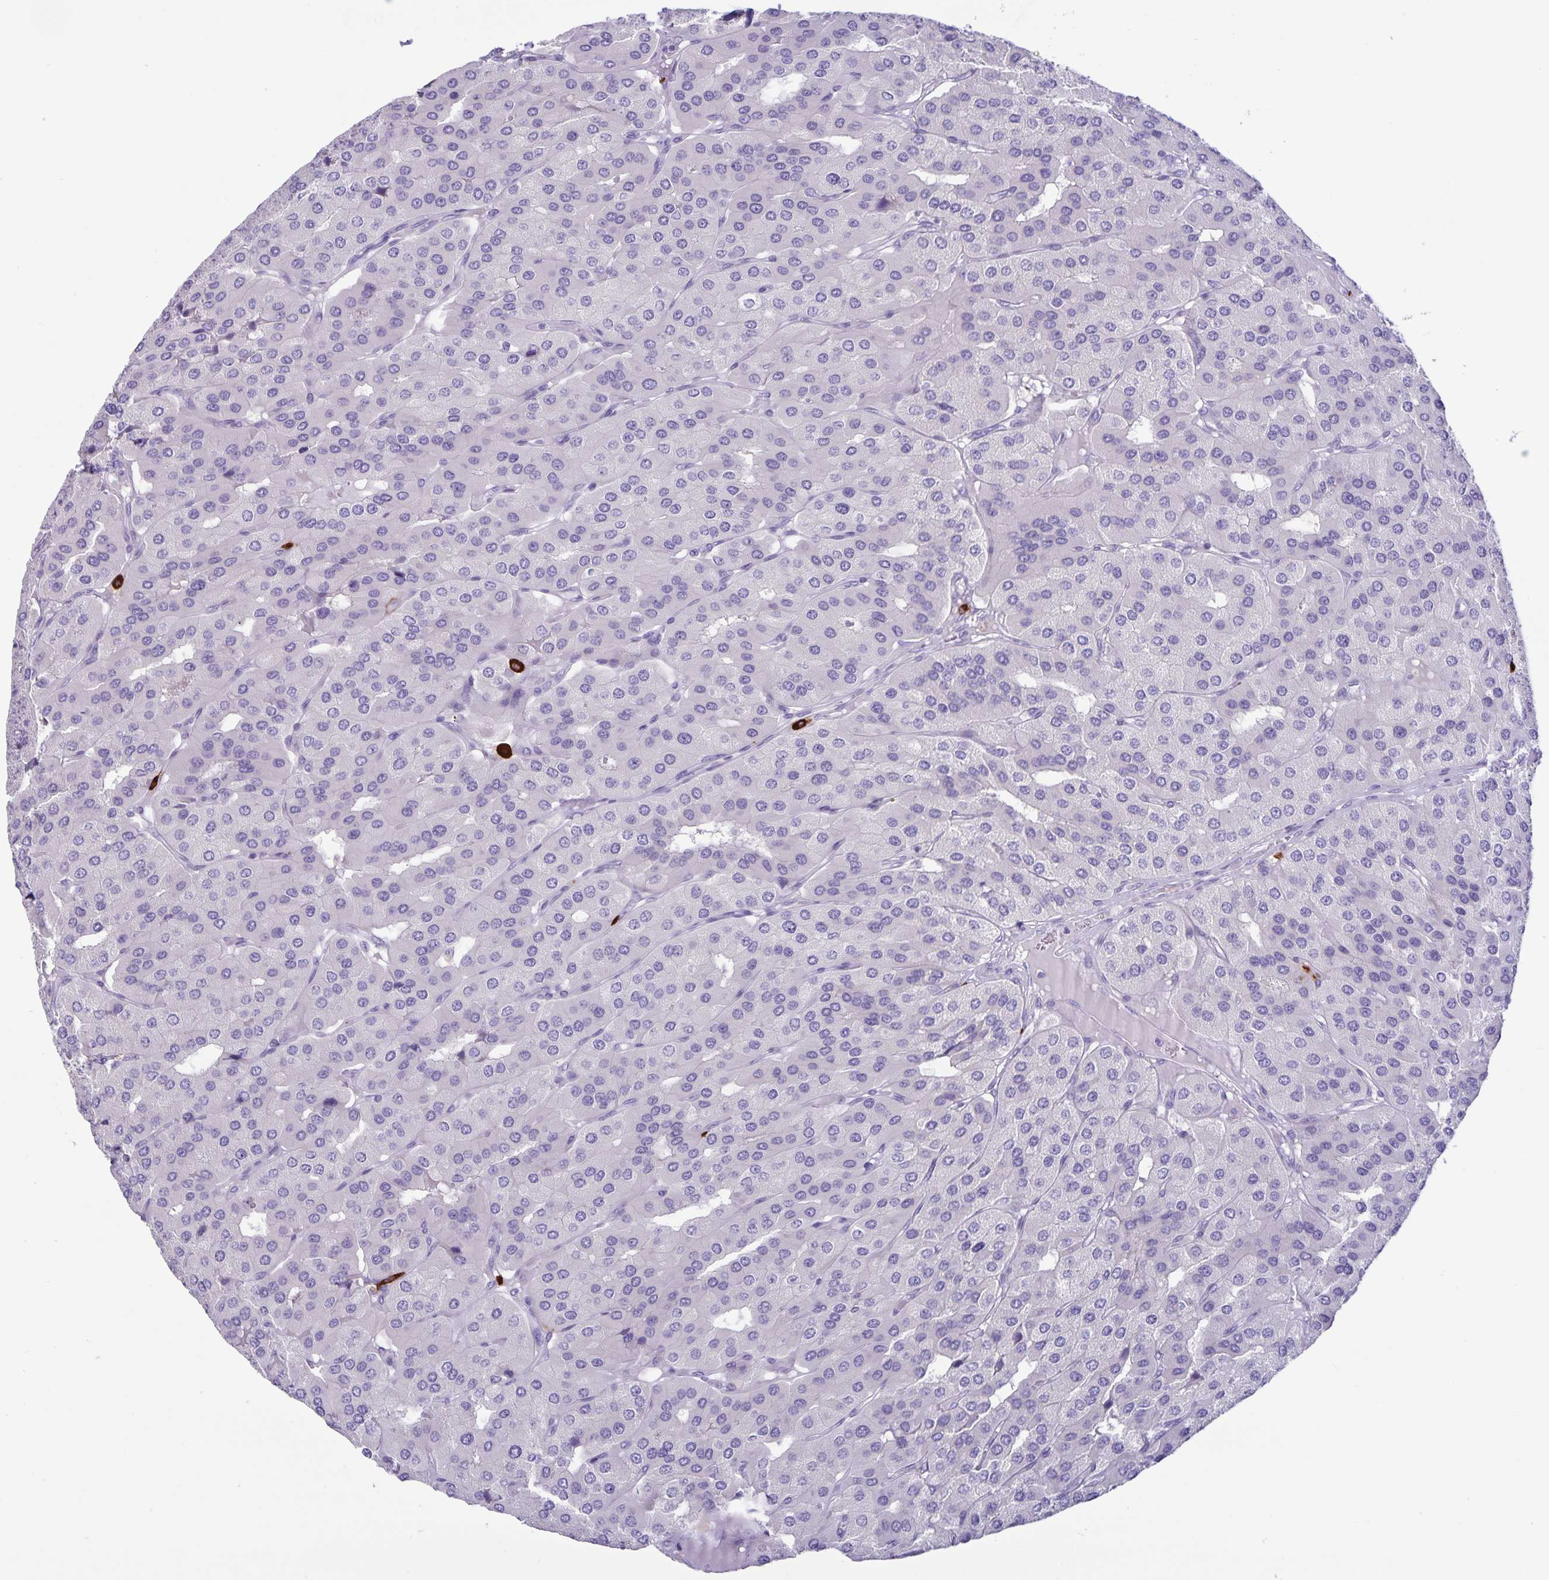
{"staining": {"intensity": "negative", "quantity": "none", "location": "none"}, "tissue": "parathyroid gland", "cell_type": "Glandular cells", "image_type": "normal", "snomed": [{"axis": "morphology", "description": "Normal tissue, NOS"}, {"axis": "morphology", "description": "Adenoma, NOS"}, {"axis": "topography", "description": "Parathyroid gland"}], "caption": "IHC of benign human parathyroid gland demonstrates no expression in glandular cells.", "gene": "IBTK", "patient": {"sex": "female", "age": 86}}